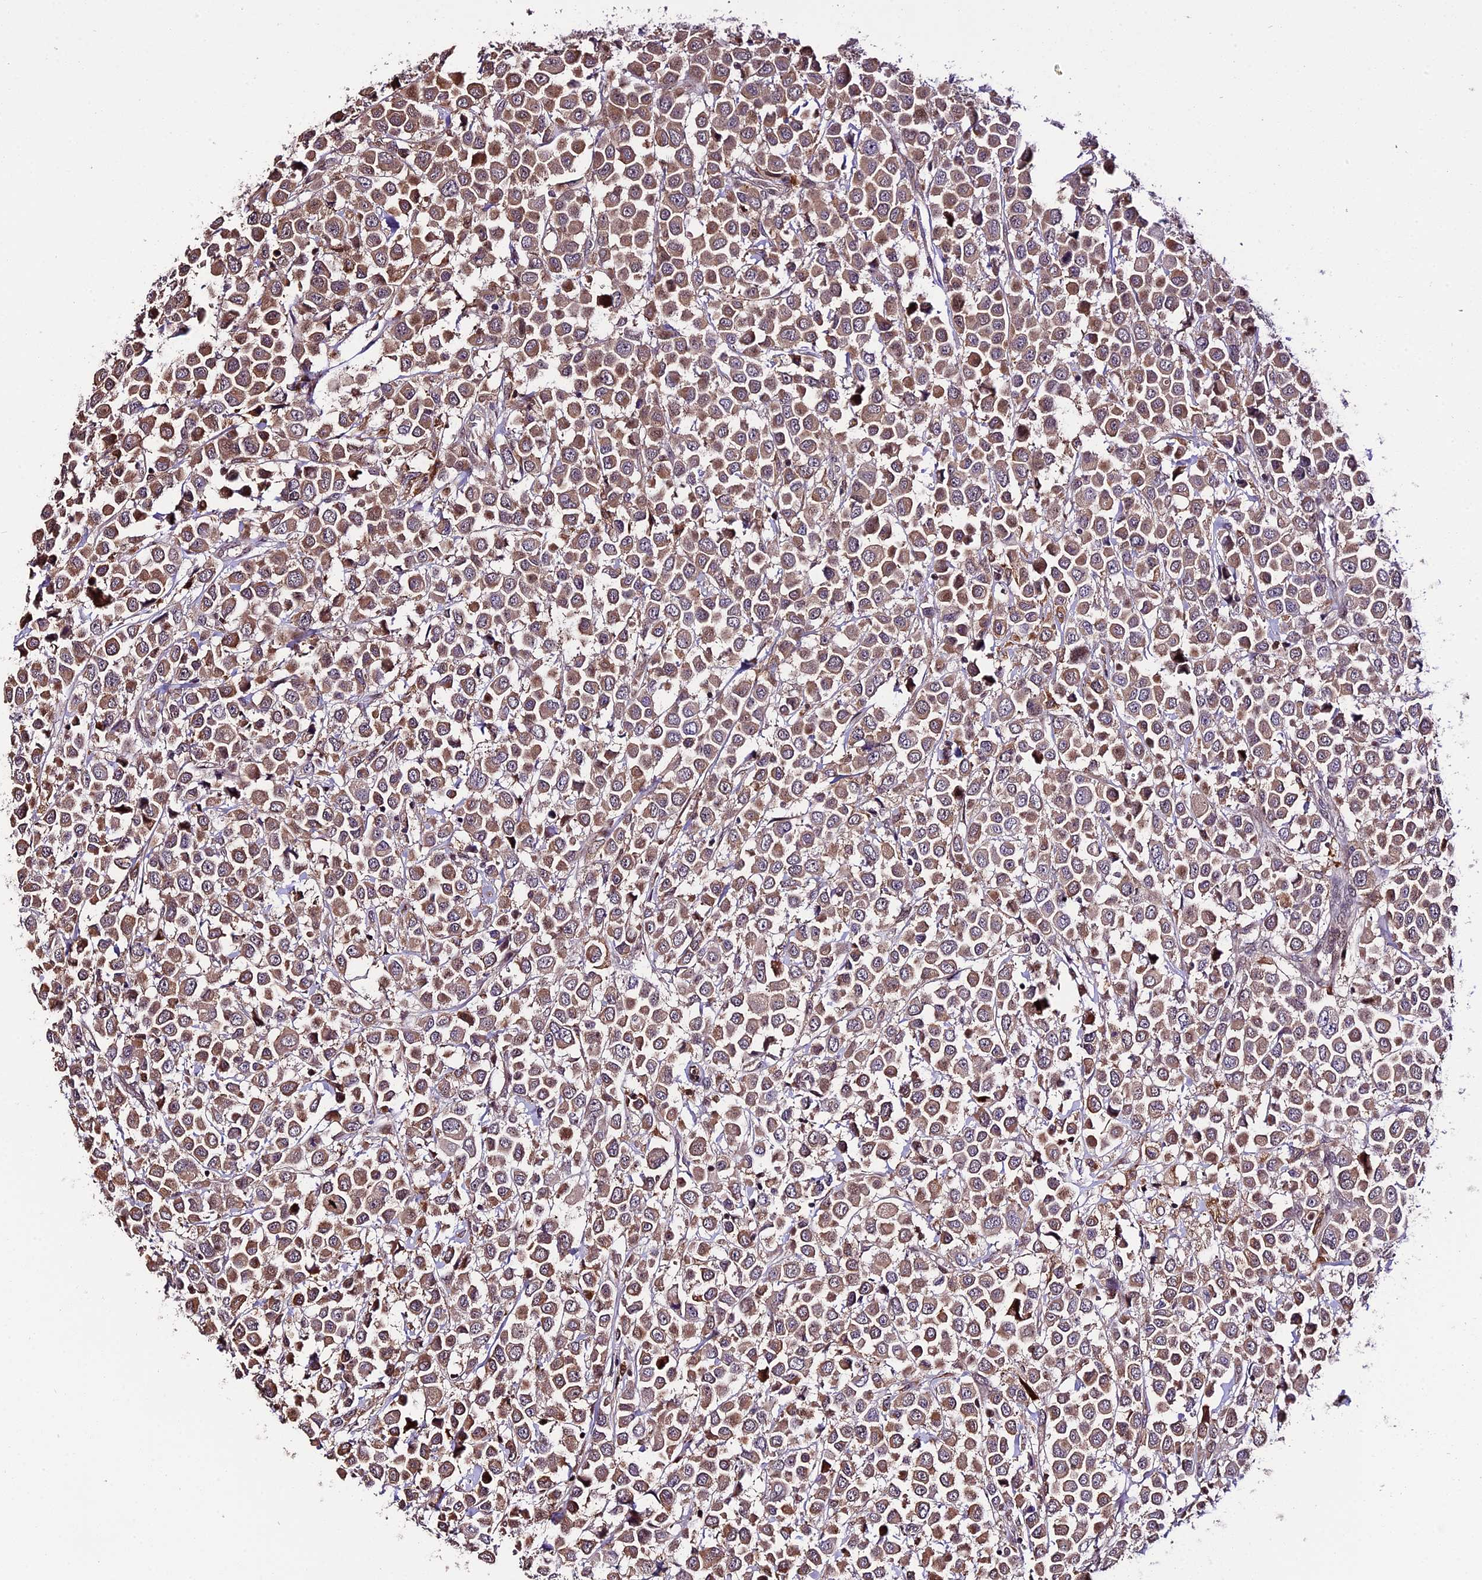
{"staining": {"intensity": "moderate", "quantity": ">75%", "location": "cytoplasmic/membranous,nuclear"}, "tissue": "breast cancer", "cell_type": "Tumor cells", "image_type": "cancer", "snomed": [{"axis": "morphology", "description": "Duct carcinoma"}, {"axis": "topography", "description": "Breast"}], "caption": "This histopathology image displays IHC staining of human breast intraductal carcinoma, with medium moderate cytoplasmic/membranous and nuclear positivity in about >75% of tumor cells.", "gene": "HERPUD1", "patient": {"sex": "female", "age": 61}}